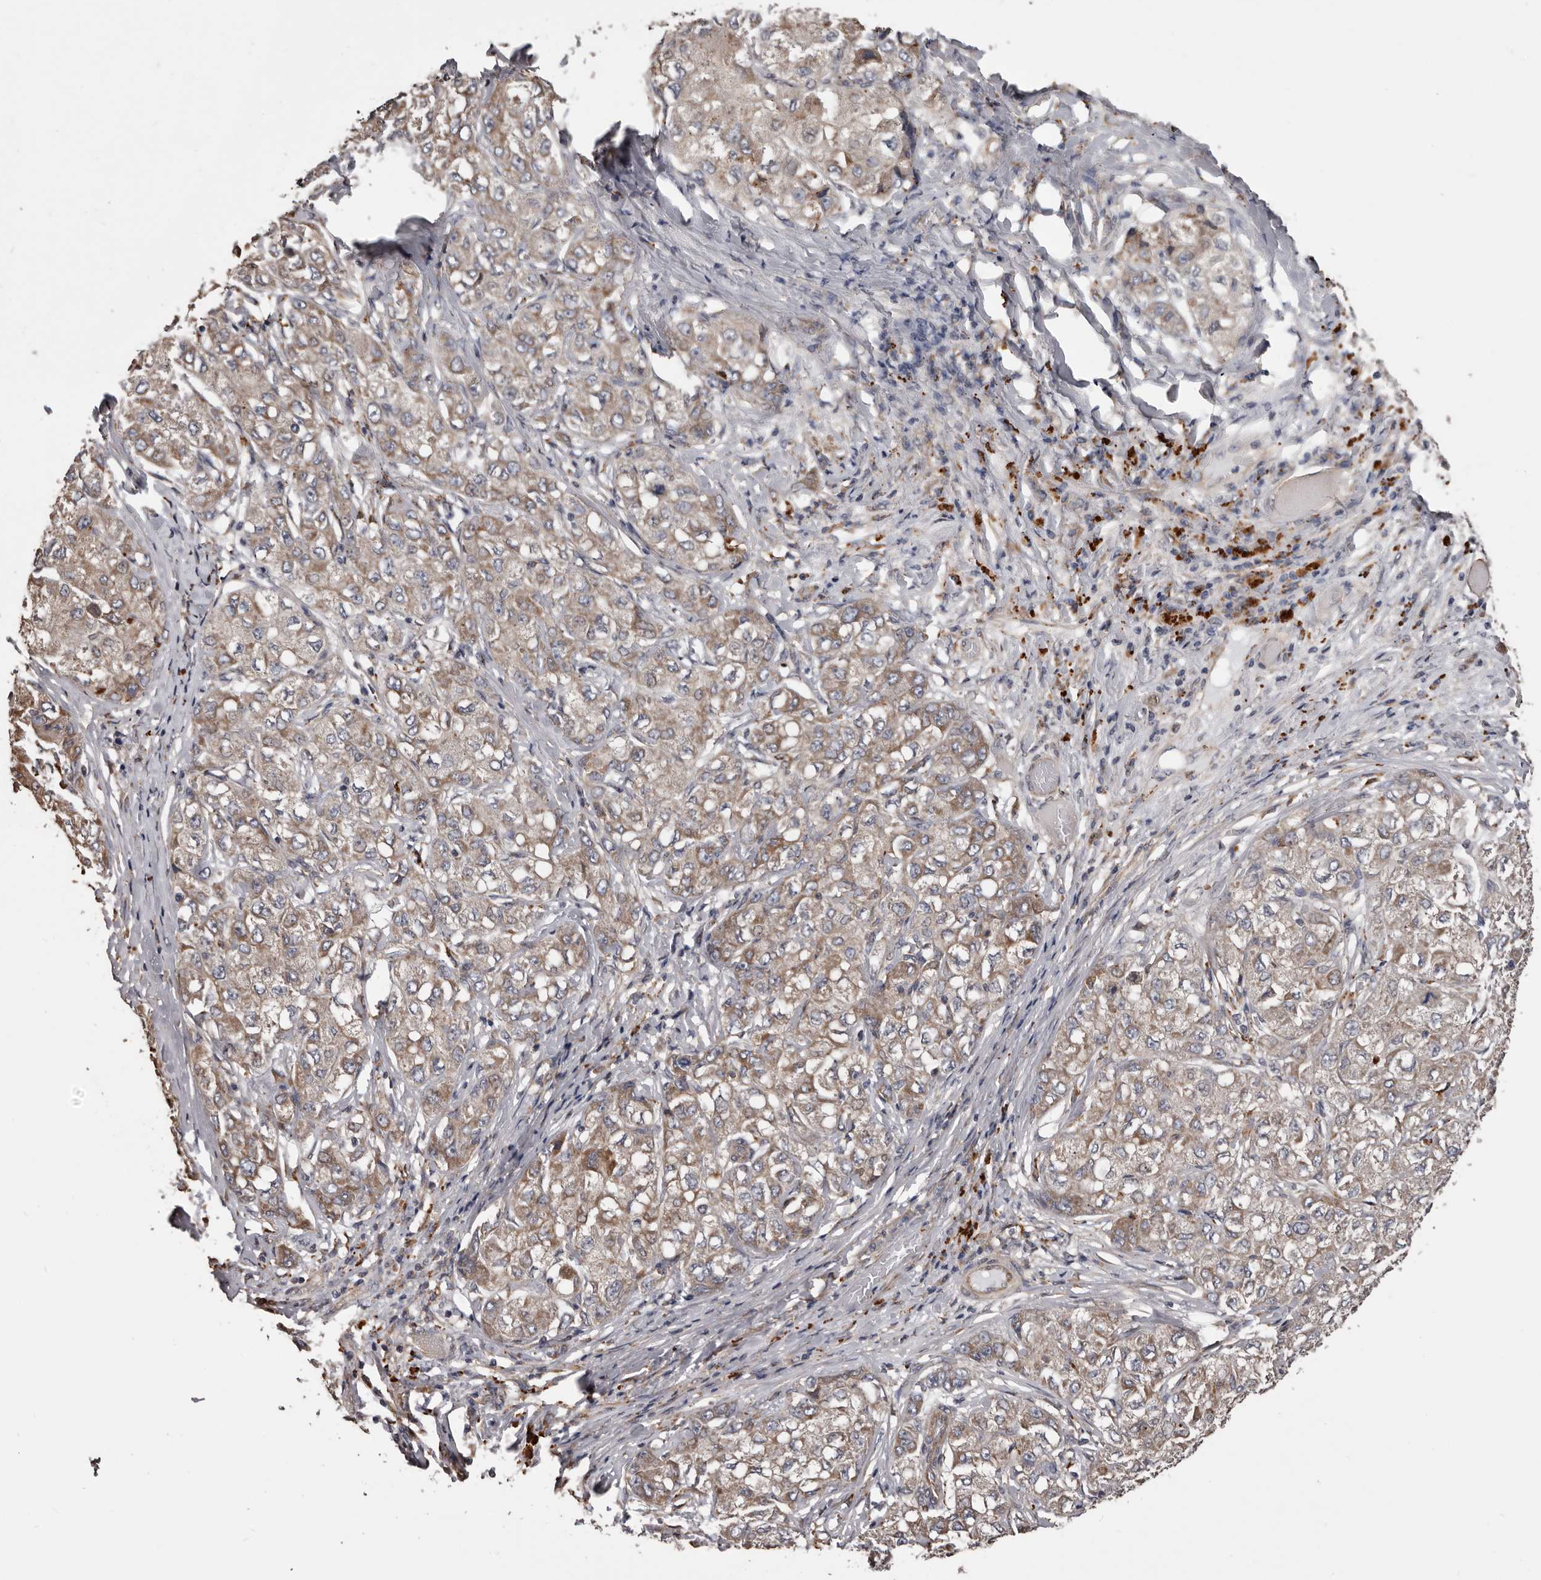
{"staining": {"intensity": "moderate", "quantity": "25%-75%", "location": "cytoplasmic/membranous"}, "tissue": "liver cancer", "cell_type": "Tumor cells", "image_type": "cancer", "snomed": [{"axis": "morphology", "description": "Carcinoma, Hepatocellular, NOS"}, {"axis": "topography", "description": "Liver"}], "caption": "Immunohistochemistry (IHC) (DAB) staining of liver hepatocellular carcinoma demonstrates moderate cytoplasmic/membranous protein expression in approximately 25%-75% of tumor cells.", "gene": "CEP104", "patient": {"sex": "male", "age": 80}}